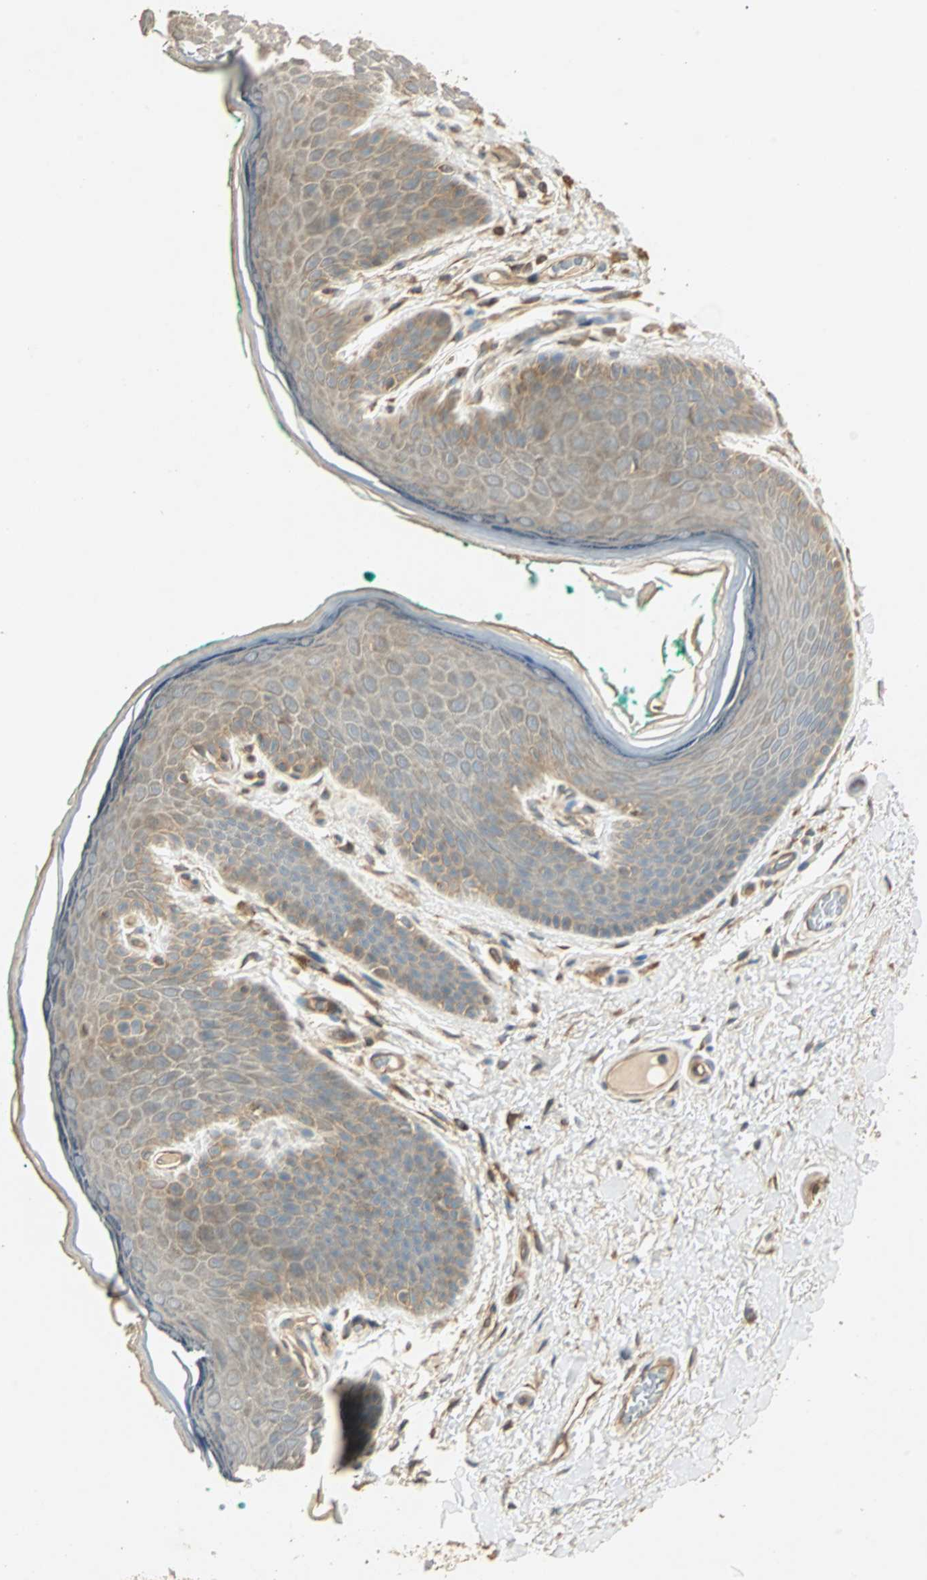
{"staining": {"intensity": "weak", "quantity": "25%-75%", "location": "cytoplasmic/membranous"}, "tissue": "skin", "cell_type": "Epidermal cells", "image_type": "normal", "snomed": [{"axis": "morphology", "description": "Normal tissue, NOS"}, {"axis": "topography", "description": "Anal"}], "caption": "Benign skin exhibits weak cytoplasmic/membranous expression in about 25%-75% of epidermal cells.", "gene": "GALK1", "patient": {"sex": "male", "age": 74}}